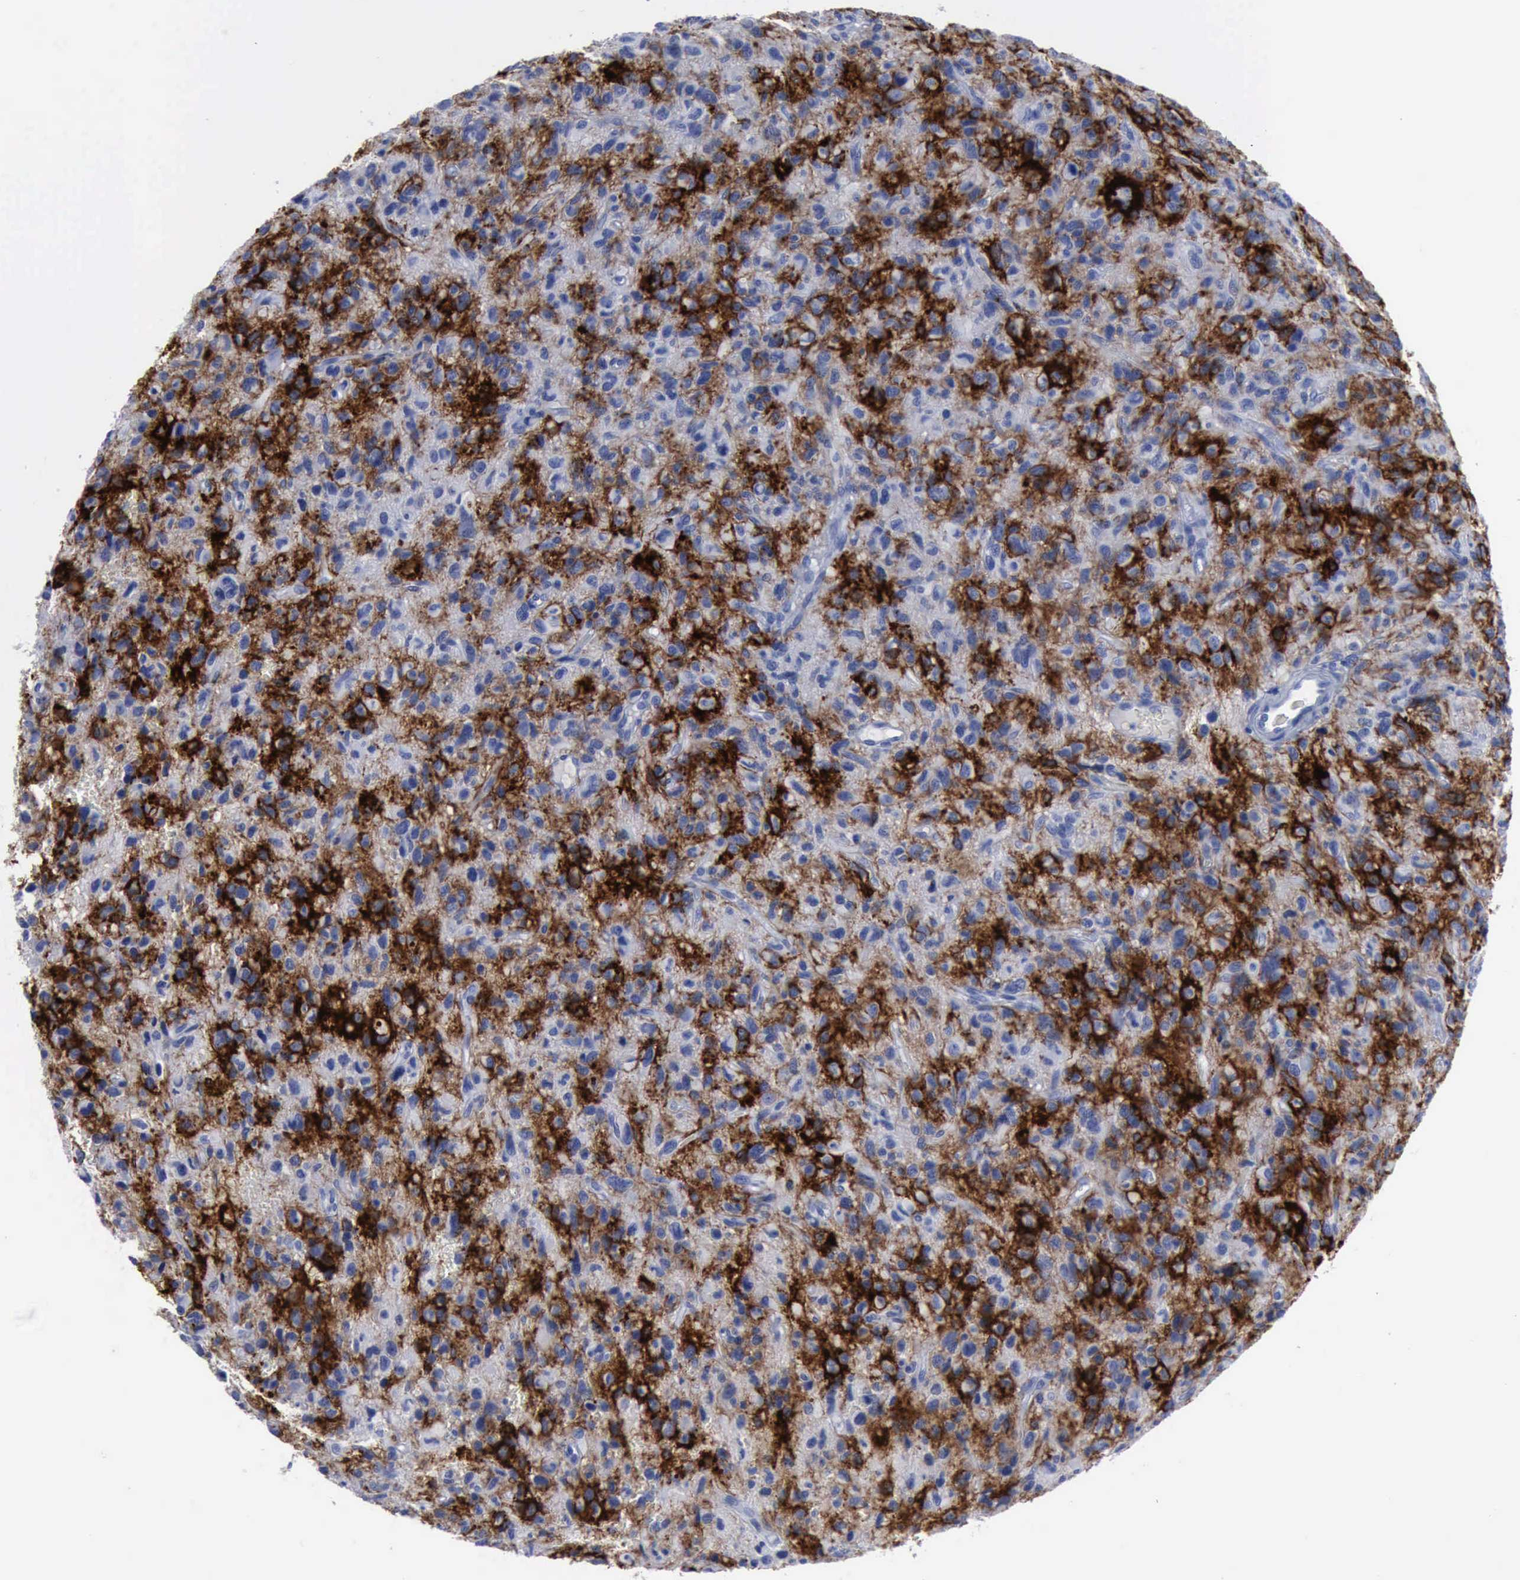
{"staining": {"intensity": "strong", "quantity": "25%-75%", "location": "cytoplasmic/membranous"}, "tissue": "glioma", "cell_type": "Tumor cells", "image_type": "cancer", "snomed": [{"axis": "morphology", "description": "Glioma, malignant, High grade"}, {"axis": "topography", "description": "Brain"}], "caption": "A high-resolution image shows immunohistochemistry staining of high-grade glioma (malignant), which demonstrates strong cytoplasmic/membranous expression in about 25%-75% of tumor cells.", "gene": "NGFR", "patient": {"sex": "female", "age": 60}}